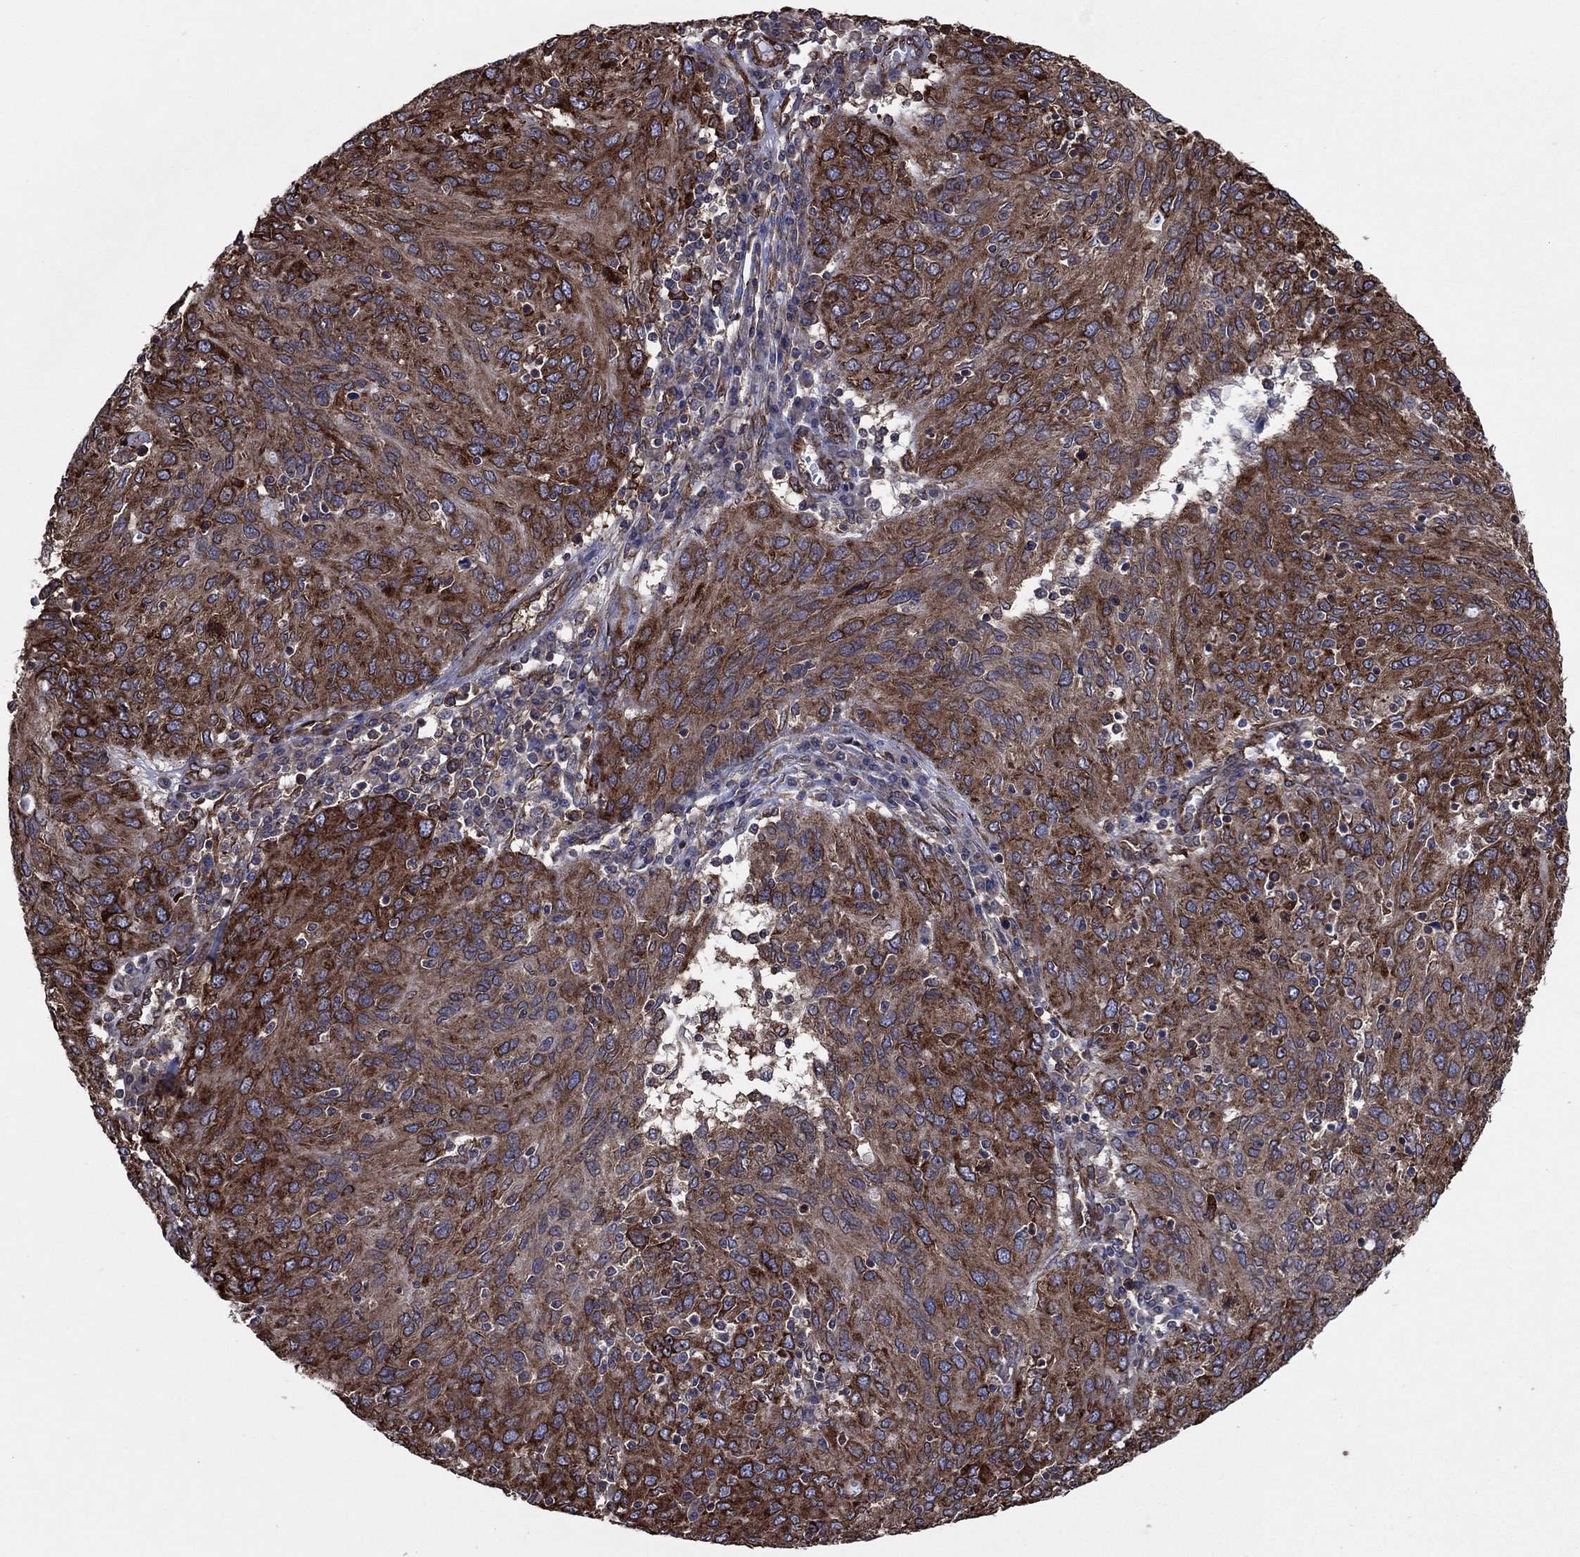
{"staining": {"intensity": "strong", "quantity": ">75%", "location": "cytoplasmic/membranous"}, "tissue": "ovarian cancer", "cell_type": "Tumor cells", "image_type": "cancer", "snomed": [{"axis": "morphology", "description": "Carcinoma, endometroid"}, {"axis": "topography", "description": "Ovary"}], "caption": "Strong cytoplasmic/membranous expression is seen in approximately >75% of tumor cells in endometroid carcinoma (ovarian).", "gene": "YBX1", "patient": {"sex": "female", "age": 50}}